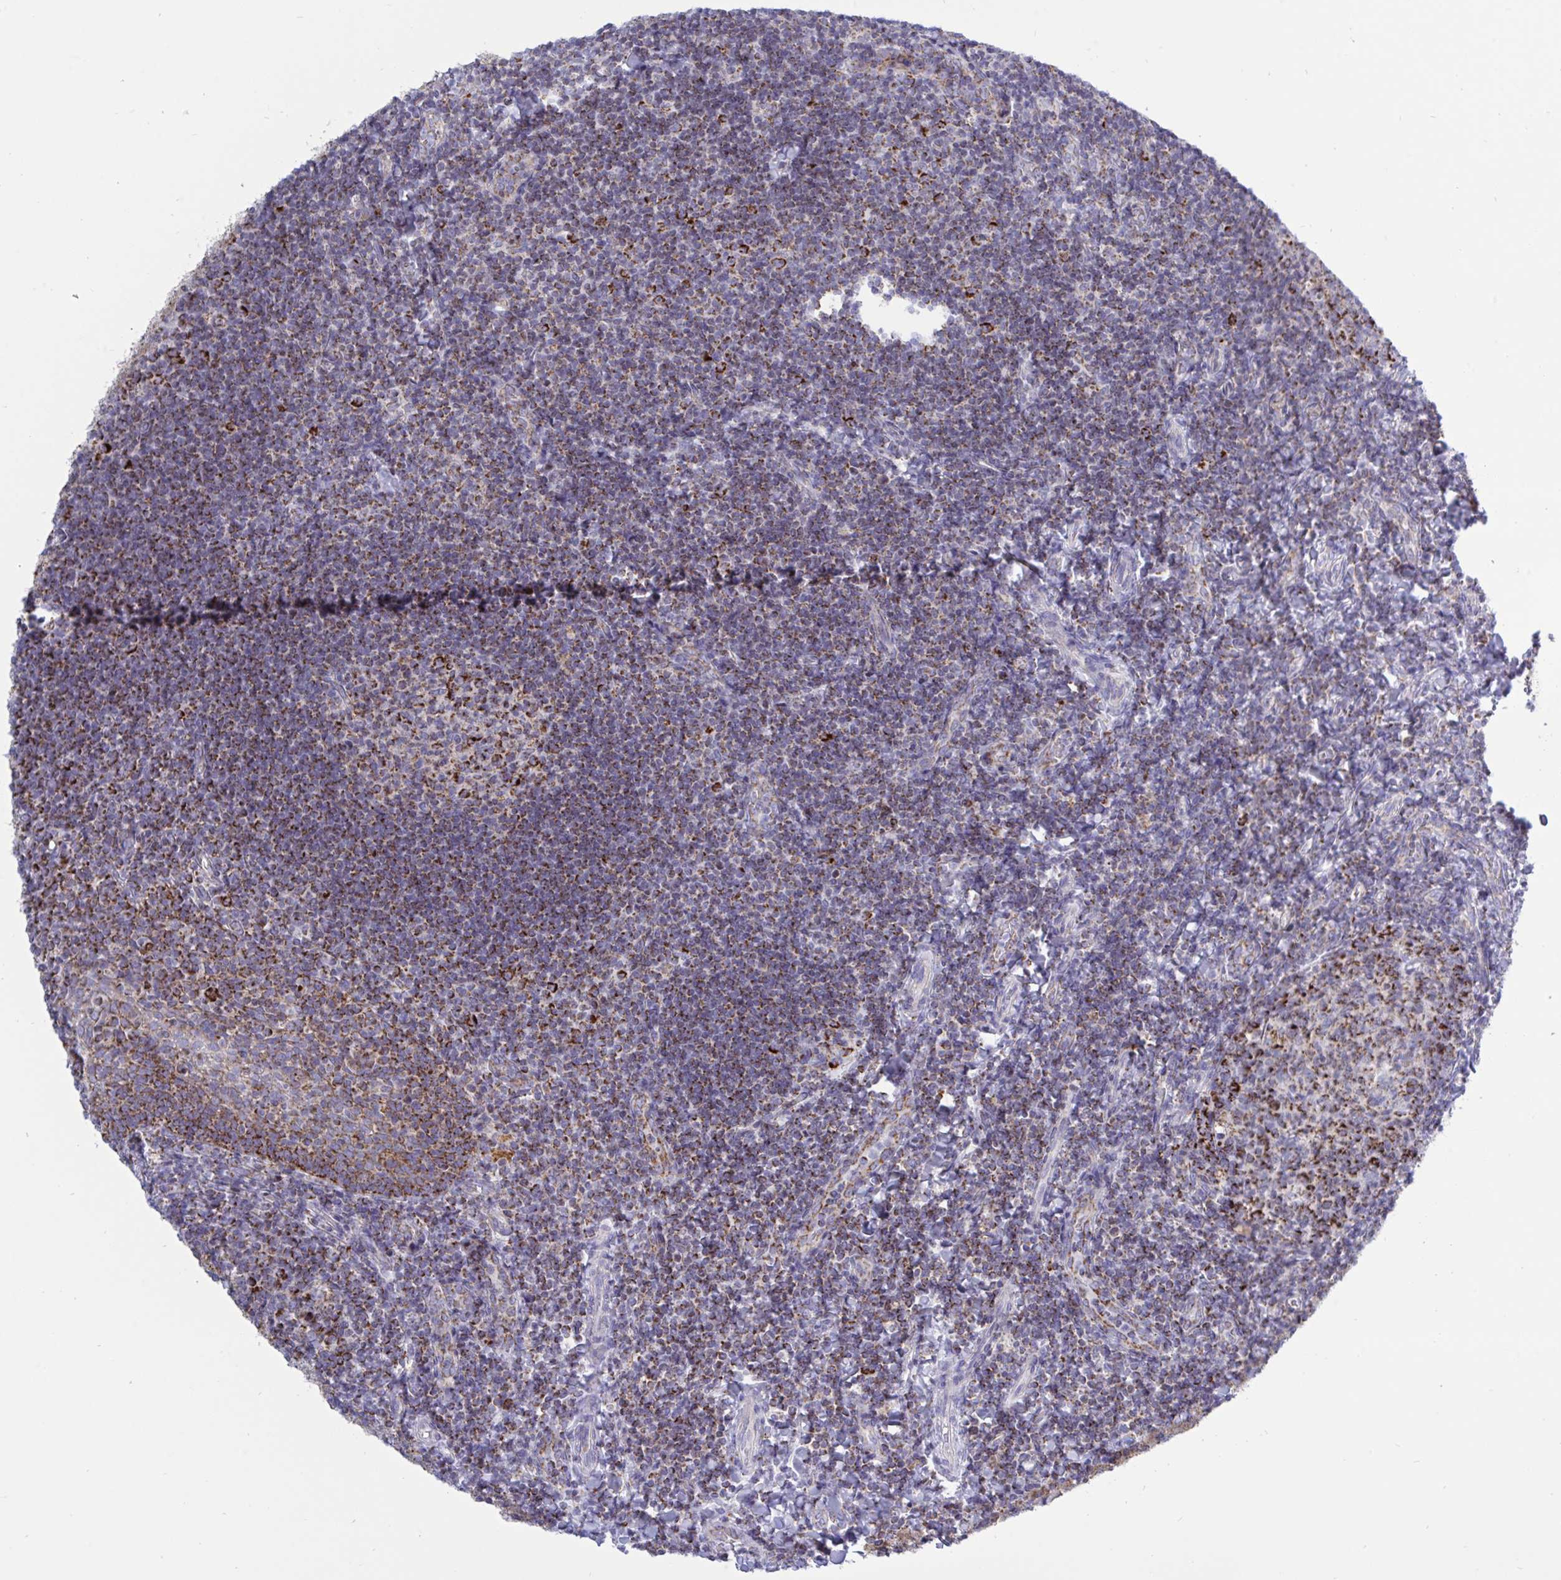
{"staining": {"intensity": "strong", "quantity": "25%-75%", "location": "cytoplasmic/membranous"}, "tissue": "tonsil", "cell_type": "Germinal center cells", "image_type": "normal", "snomed": [{"axis": "morphology", "description": "Normal tissue, NOS"}, {"axis": "topography", "description": "Tonsil"}], "caption": "Brown immunohistochemical staining in benign human tonsil exhibits strong cytoplasmic/membranous positivity in about 25%-75% of germinal center cells.", "gene": "HSPE1", "patient": {"sex": "female", "age": 10}}